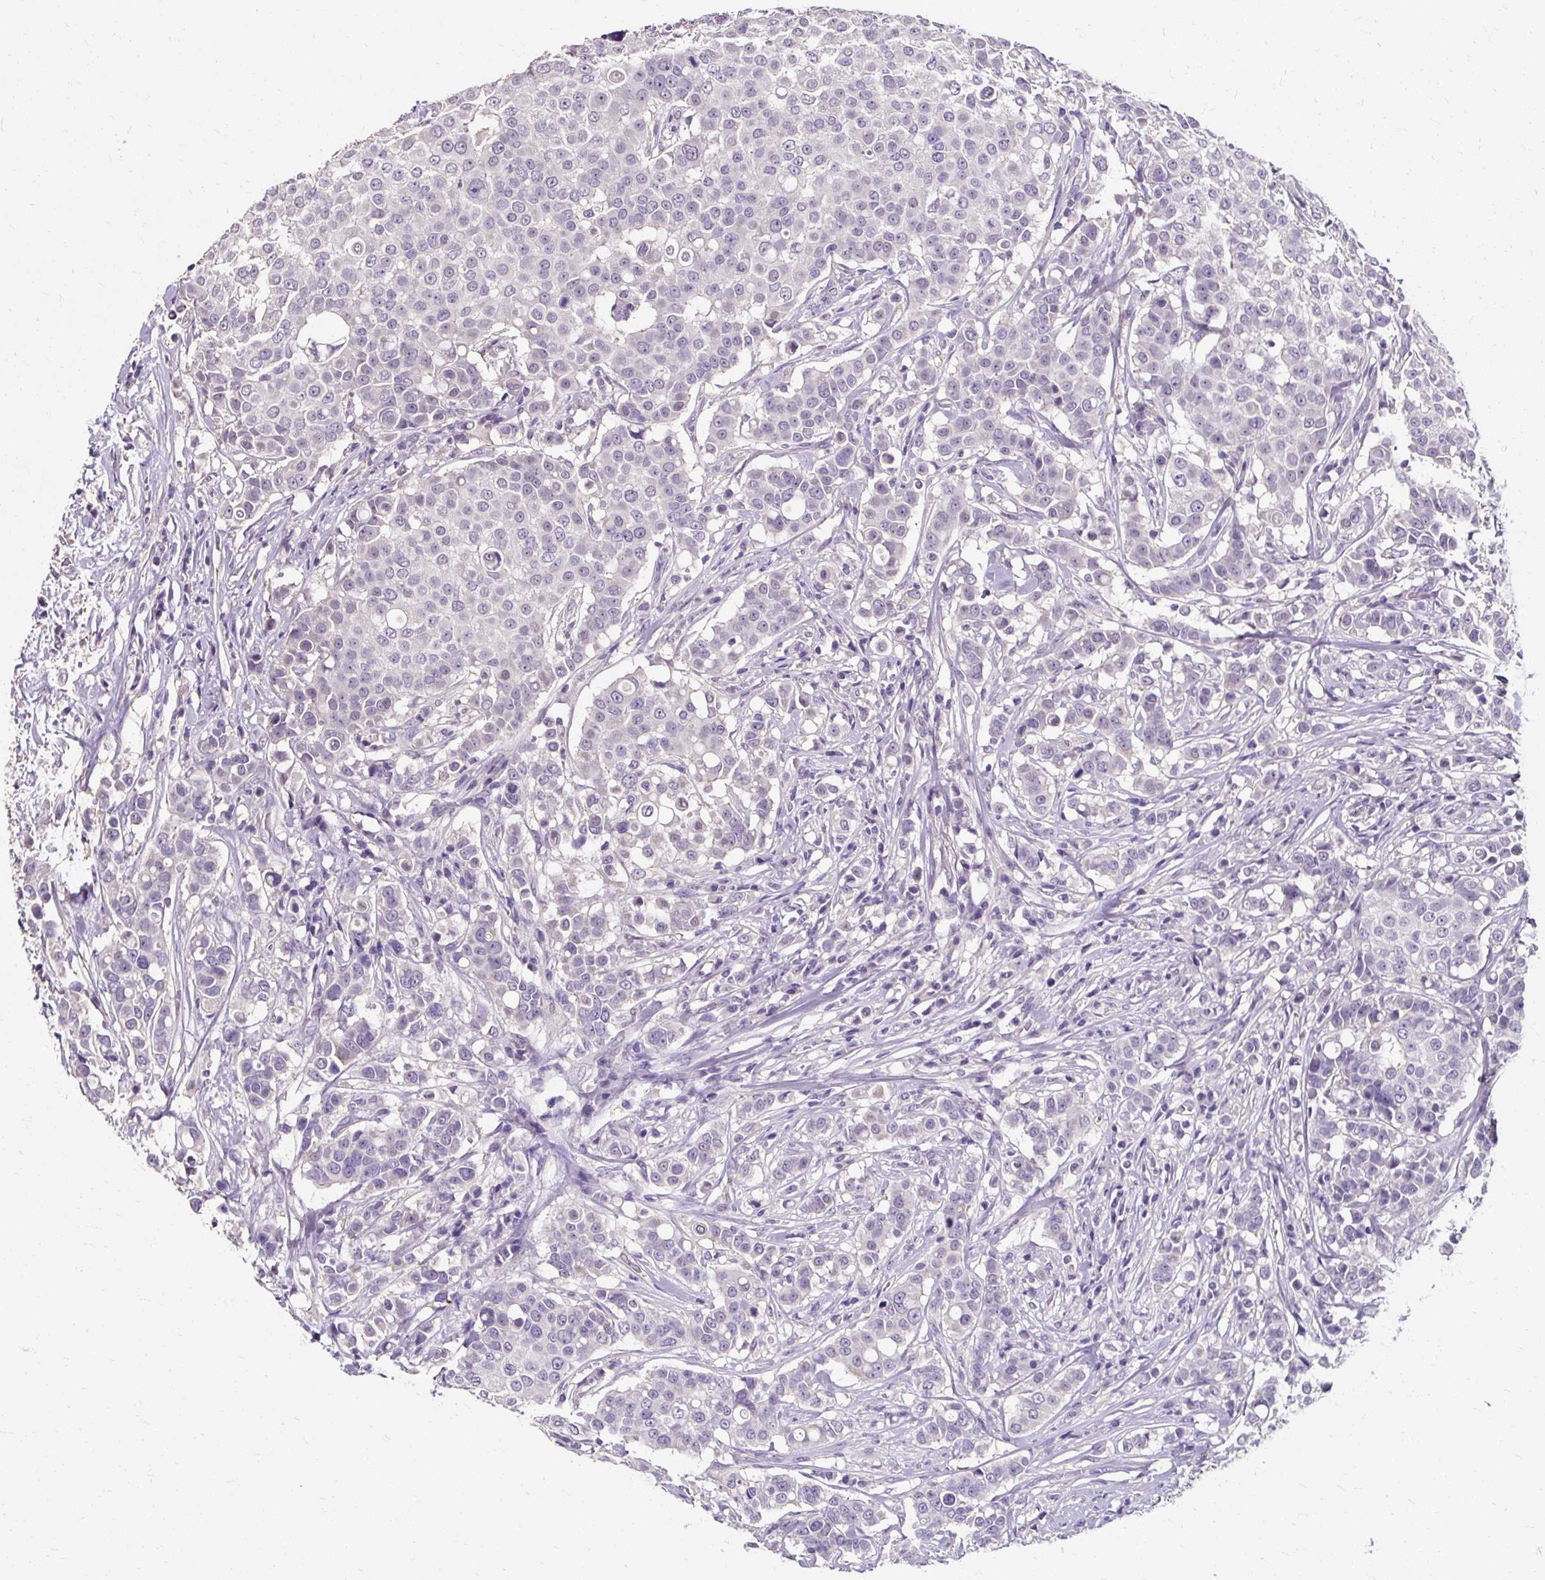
{"staining": {"intensity": "negative", "quantity": "none", "location": "none"}, "tissue": "breast cancer", "cell_type": "Tumor cells", "image_type": "cancer", "snomed": [{"axis": "morphology", "description": "Duct carcinoma"}, {"axis": "topography", "description": "Breast"}], "caption": "Image shows no protein expression in tumor cells of breast cancer tissue.", "gene": "KLHL24", "patient": {"sex": "female", "age": 27}}